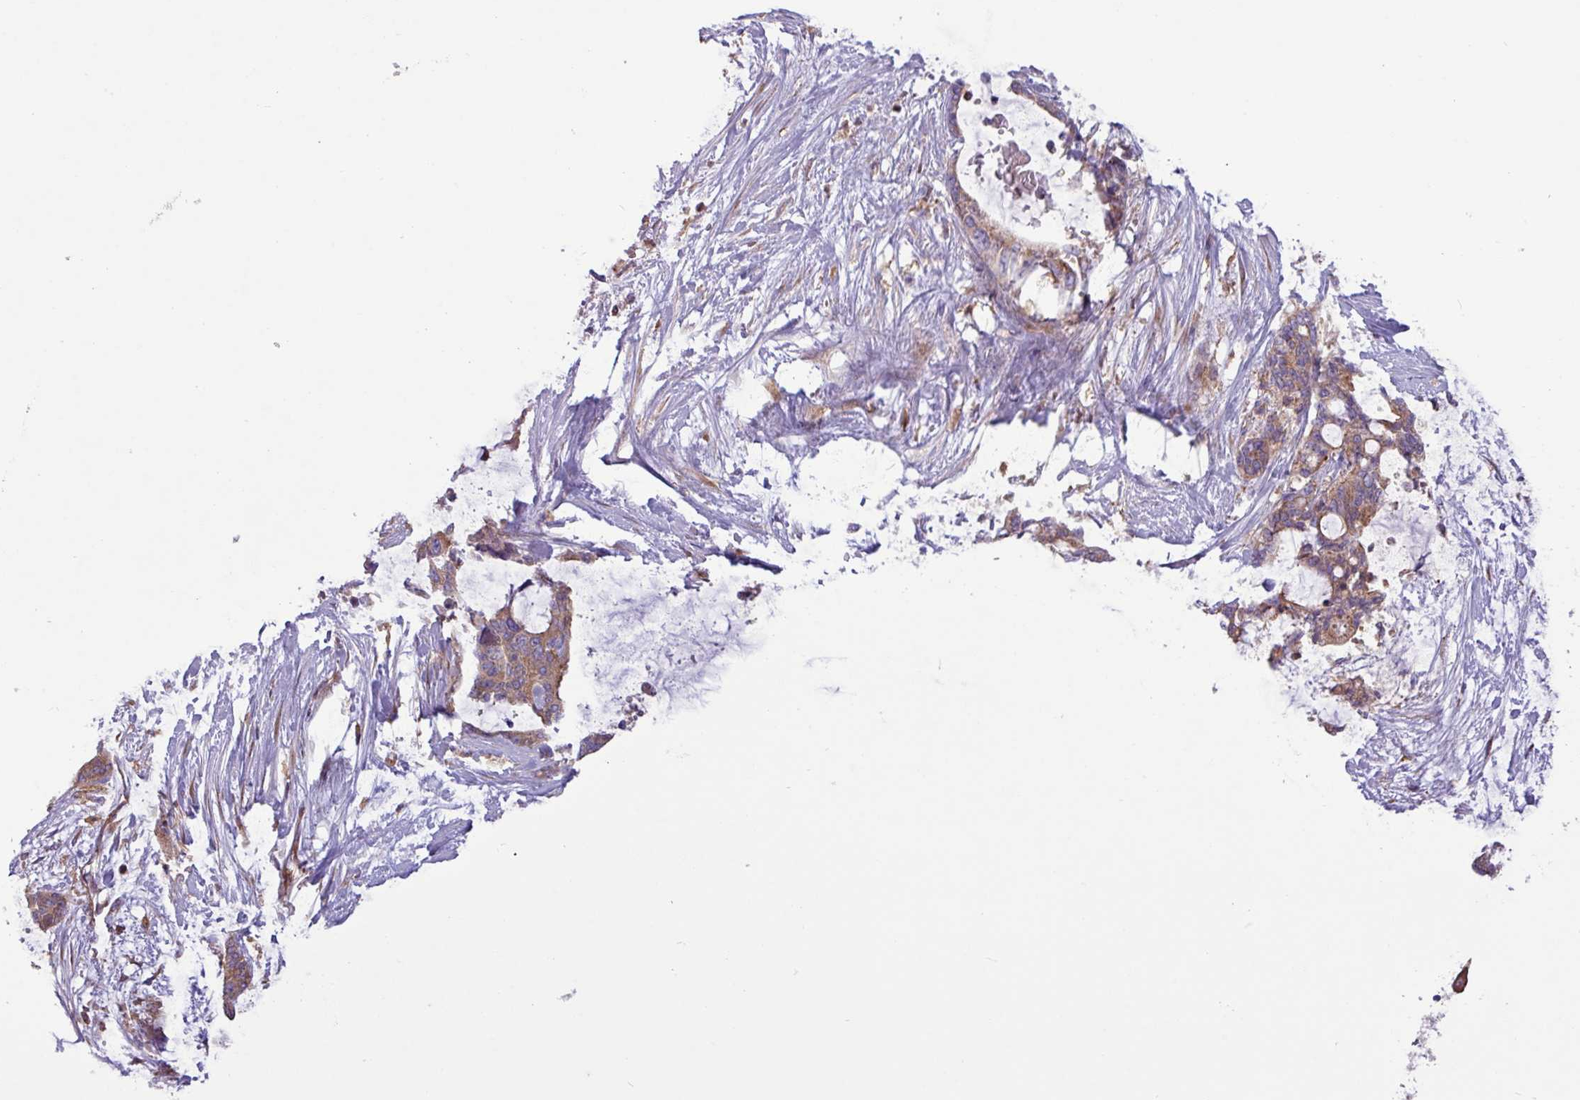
{"staining": {"intensity": "moderate", "quantity": ">75%", "location": "cytoplasmic/membranous"}, "tissue": "liver cancer", "cell_type": "Tumor cells", "image_type": "cancer", "snomed": [{"axis": "morphology", "description": "Normal tissue, NOS"}, {"axis": "morphology", "description": "Cholangiocarcinoma"}, {"axis": "topography", "description": "Liver"}, {"axis": "topography", "description": "Peripheral nerve tissue"}], "caption": "The micrograph demonstrates staining of liver cholangiocarcinoma, revealing moderate cytoplasmic/membranous protein expression (brown color) within tumor cells.", "gene": "RAB19", "patient": {"sex": "female", "age": 73}}